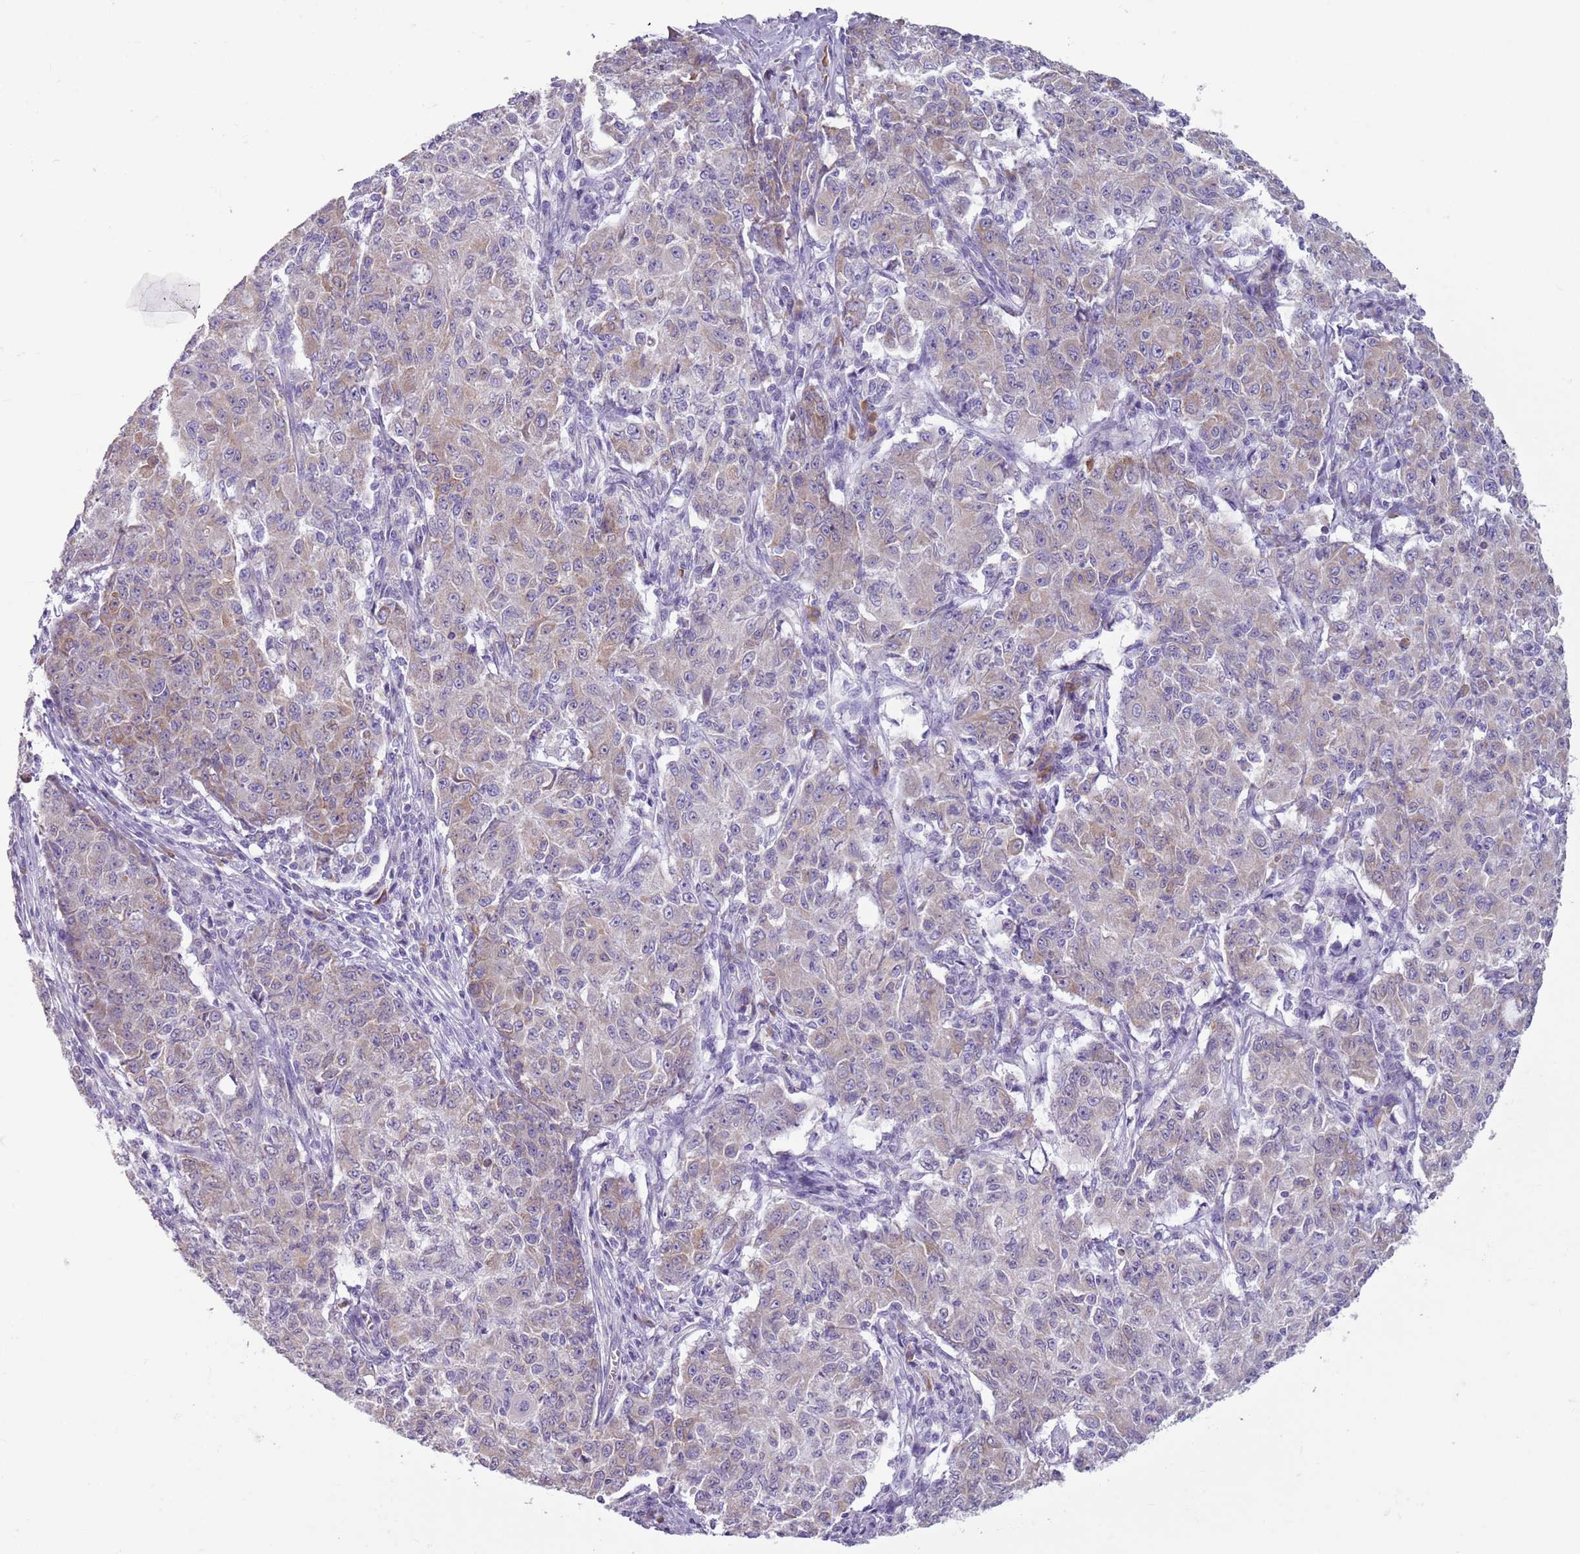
{"staining": {"intensity": "weak", "quantity": "25%-75%", "location": "cytoplasmic/membranous"}, "tissue": "ovarian cancer", "cell_type": "Tumor cells", "image_type": "cancer", "snomed": [{"axis": "morphology", "description": "Carcinoma, endometroid"}, {"axis": "topography", "description": "Ovary"}], "caption": "Immunohistochemical staining of ovarian cancer displays low levels of weak cytoplasmic/membranous protein expression in about 25%-75% of tumor cells. (DAB = brown stain, brightfield microscopy at high magnification).", "gene": "HYOU1", "patient": {"sex": "female", "age": 42}}